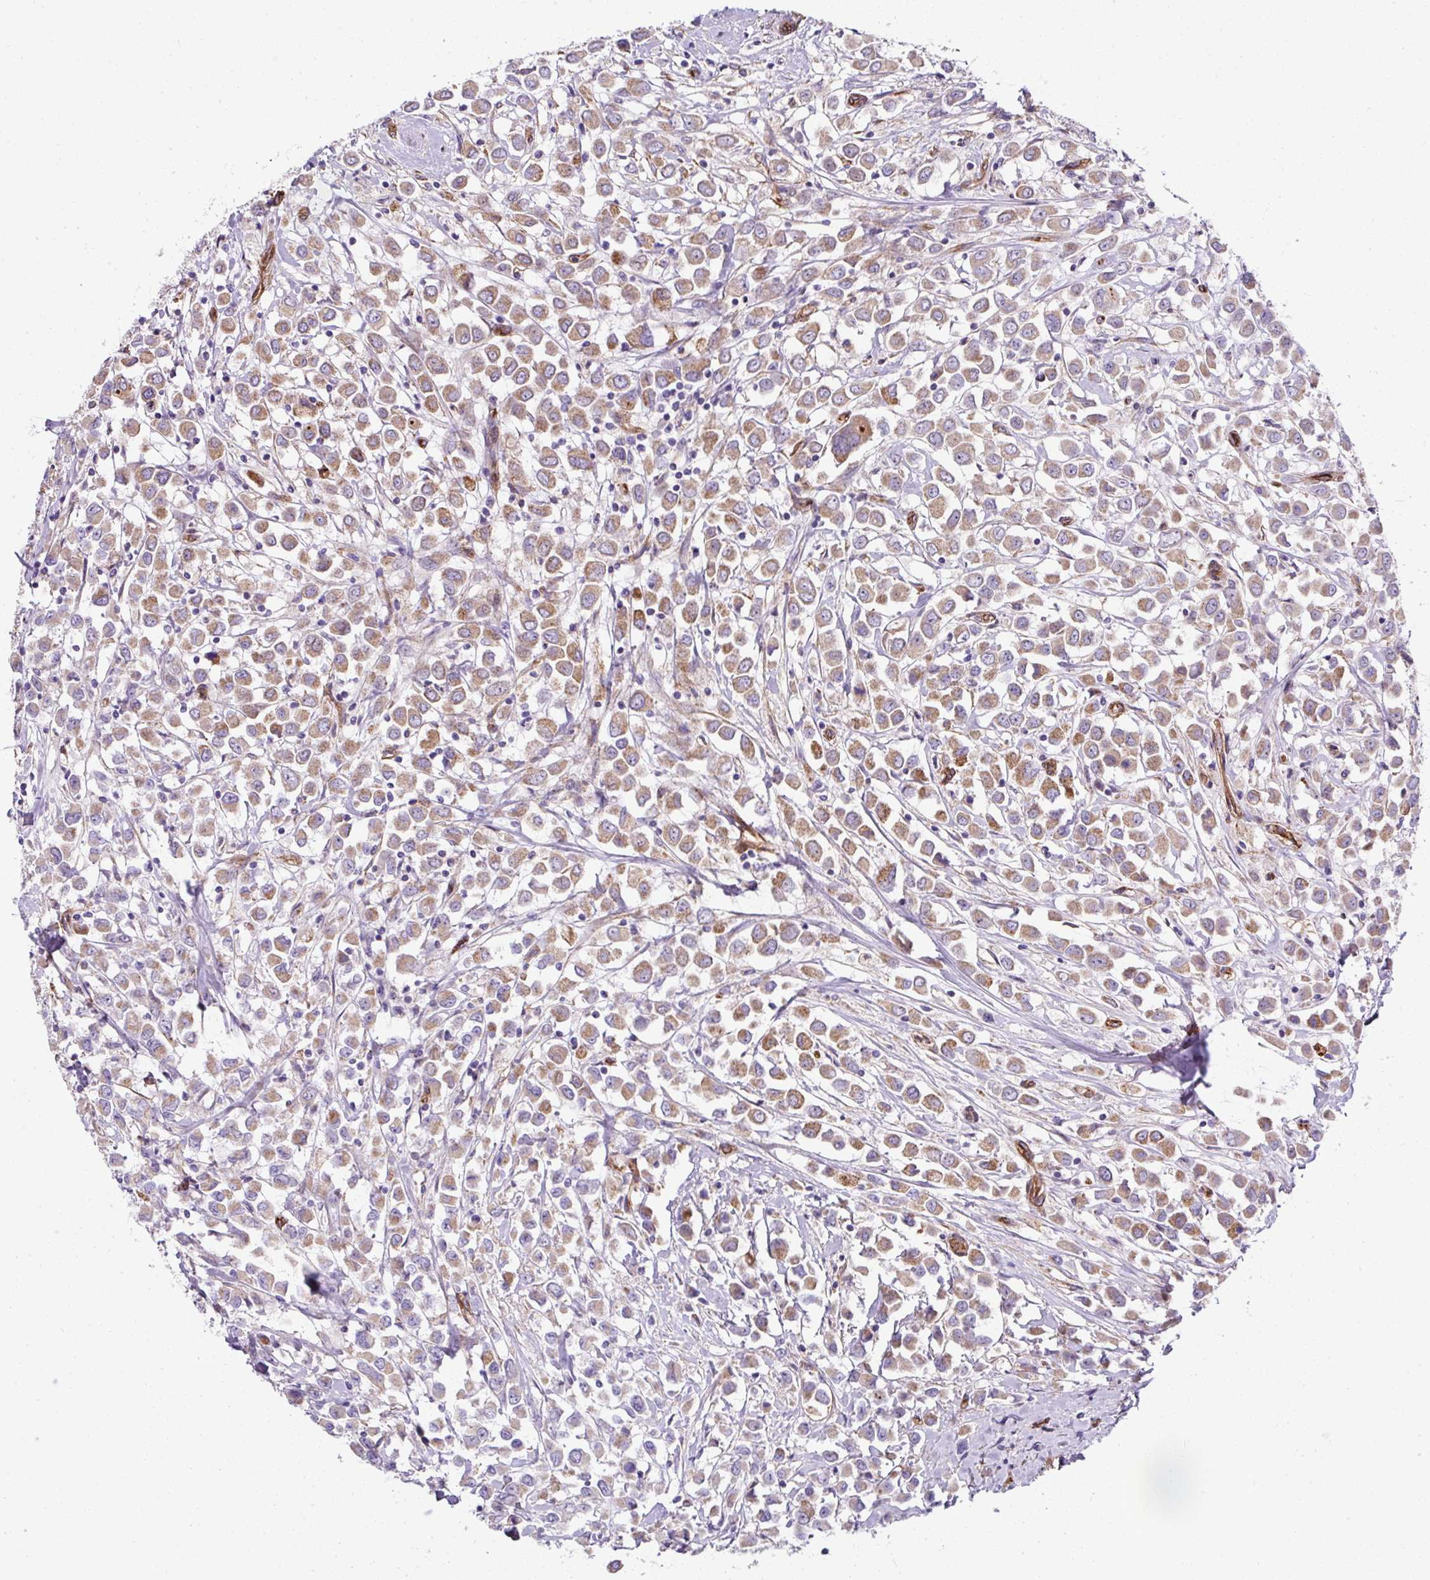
{"staining": {"intensity": "moderate", "quantity": ">75%", "location": "cytoplasmic/membranous"}, "tissue": "breast cancer", "cell_type": "Tumor cells", "image_type": "cancer", "snomed": [{"axis": "morphology", "description": "Duct carcinoma"}, {"axis": "topography", "description": "Breast"}], "caption": "DAB (3,3'-diaminobenzidine) immunohistochemical staining of human invasive ductal carcinoma (breast) shows moderate cytoplasmic/membranous protein staining in approximately >75% of tumor cells.", "gene": "ANKUB1", "patient": {"sex": "female", "age": 61}}